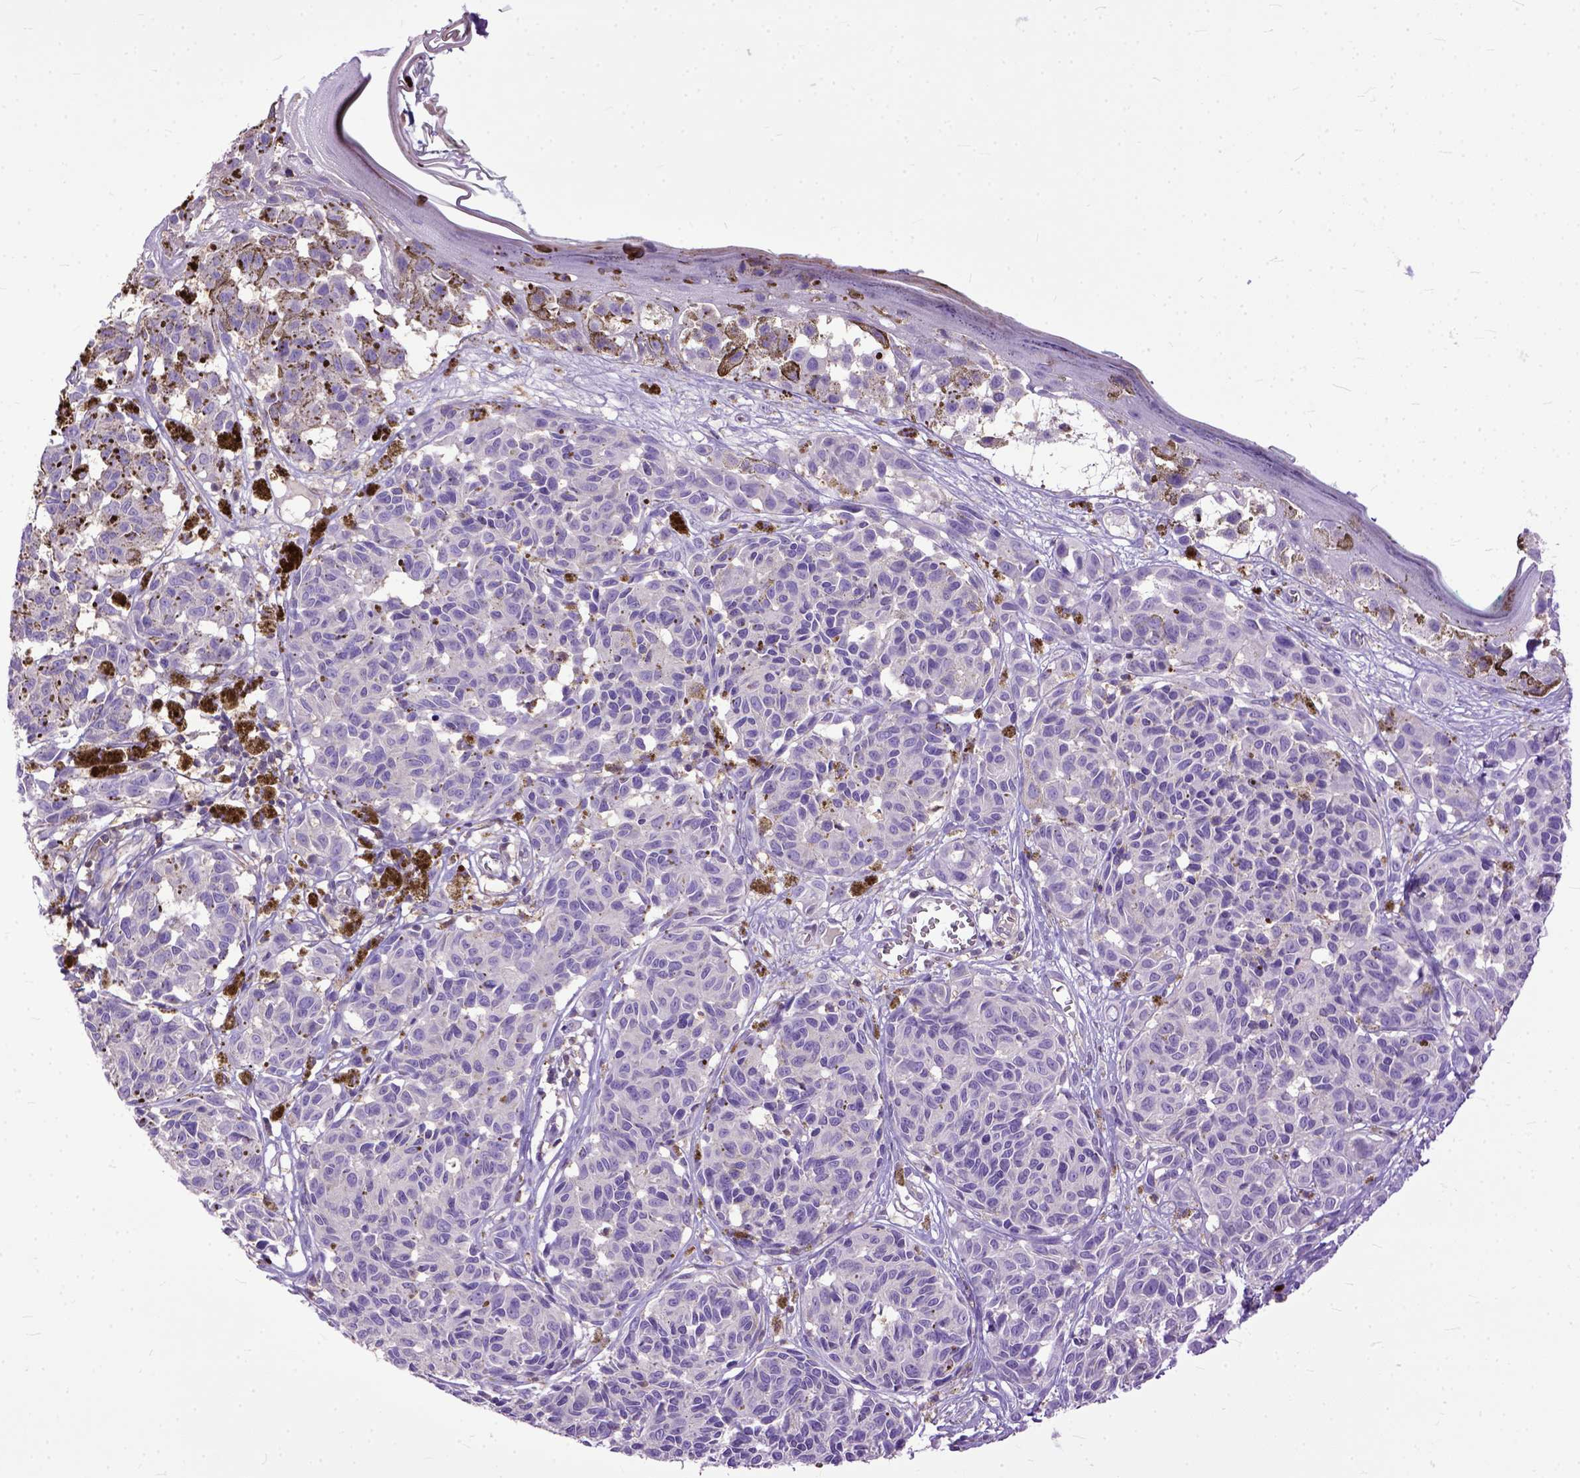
{"staining": {"intensity": "negative", "quantity": "none", "location": "none"}, "tissue": "melanoma", "cell_type": "Tumor cells", "image_type": "cancer", "snomed": [{"axis": "morphology", "description": "Malignant melanoma, NOS"}, {"axis": "topography", "description": "Skin"}], "caption": "IHC histopathology image of neoplastic tissue: human melanoma stained with DAB (3,3'-diaminobenzidine) shows no significant protein staining in tumor cells.", "gene": "NAMPT", "patient": {"sex": "female", "age": 38}}